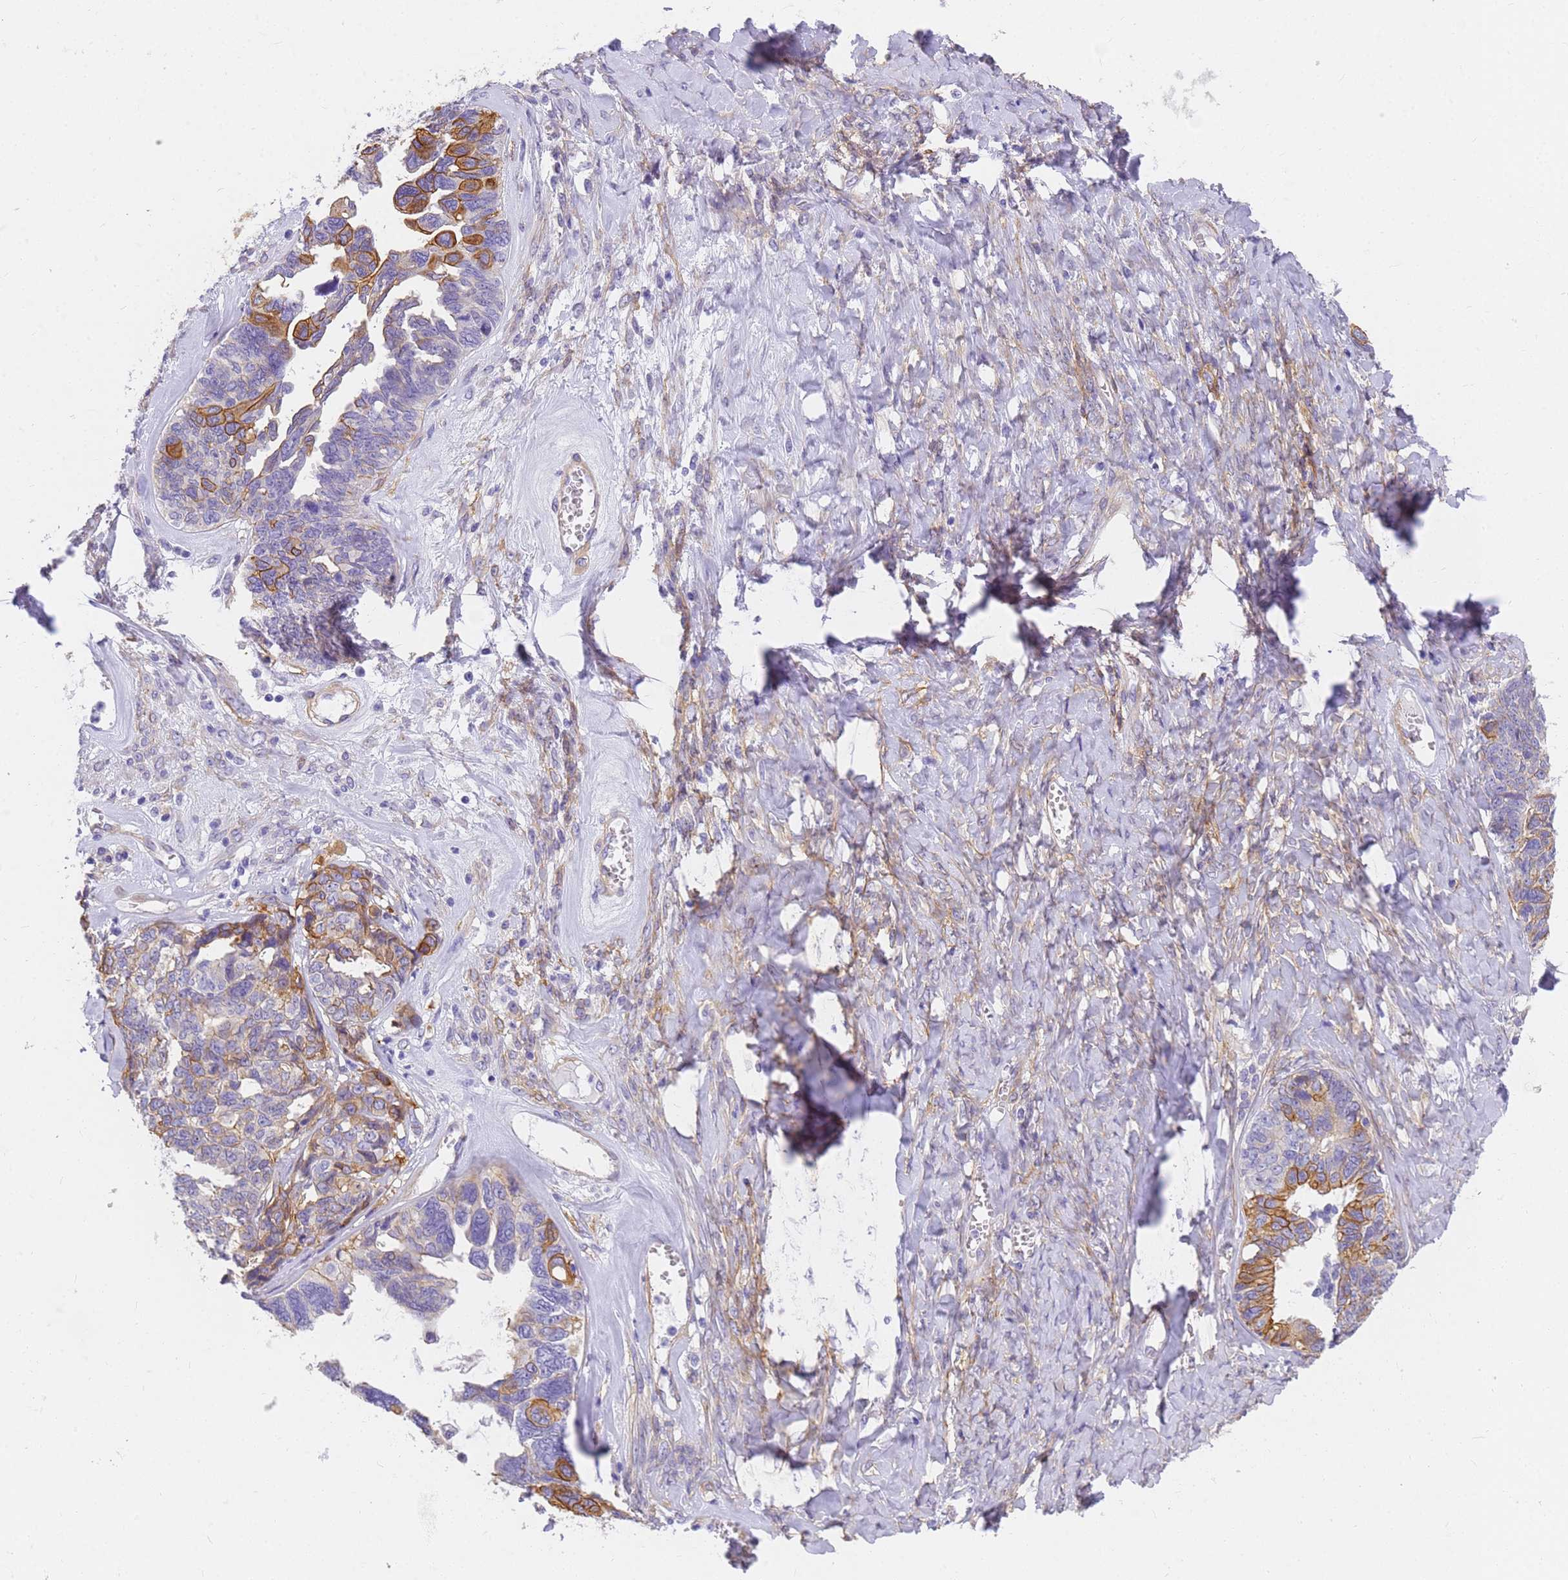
{"staining": {"intensity": "moderate", "quantity": "25%-75%", "location": "cytoplasmic/membranous"}, "tissue": "ovarian cancer", "cell_type": "Tumor cells", "image_type": "cancer", "snomed": [{"axis": "morphology", "description": "Cystadenocarcinoma, serous, NOS"}, {"axis": "topography", "description": "Ovary"}], "caption": "This is a micrograph of IHC staining of ovarian cancer (serous cystadenocarcinoma), which shows moderate staining in the cytoplasmic/membranous of tumor cells.", "gene": "MVB12A", "patient": {"sex": "female", "age": 79}}